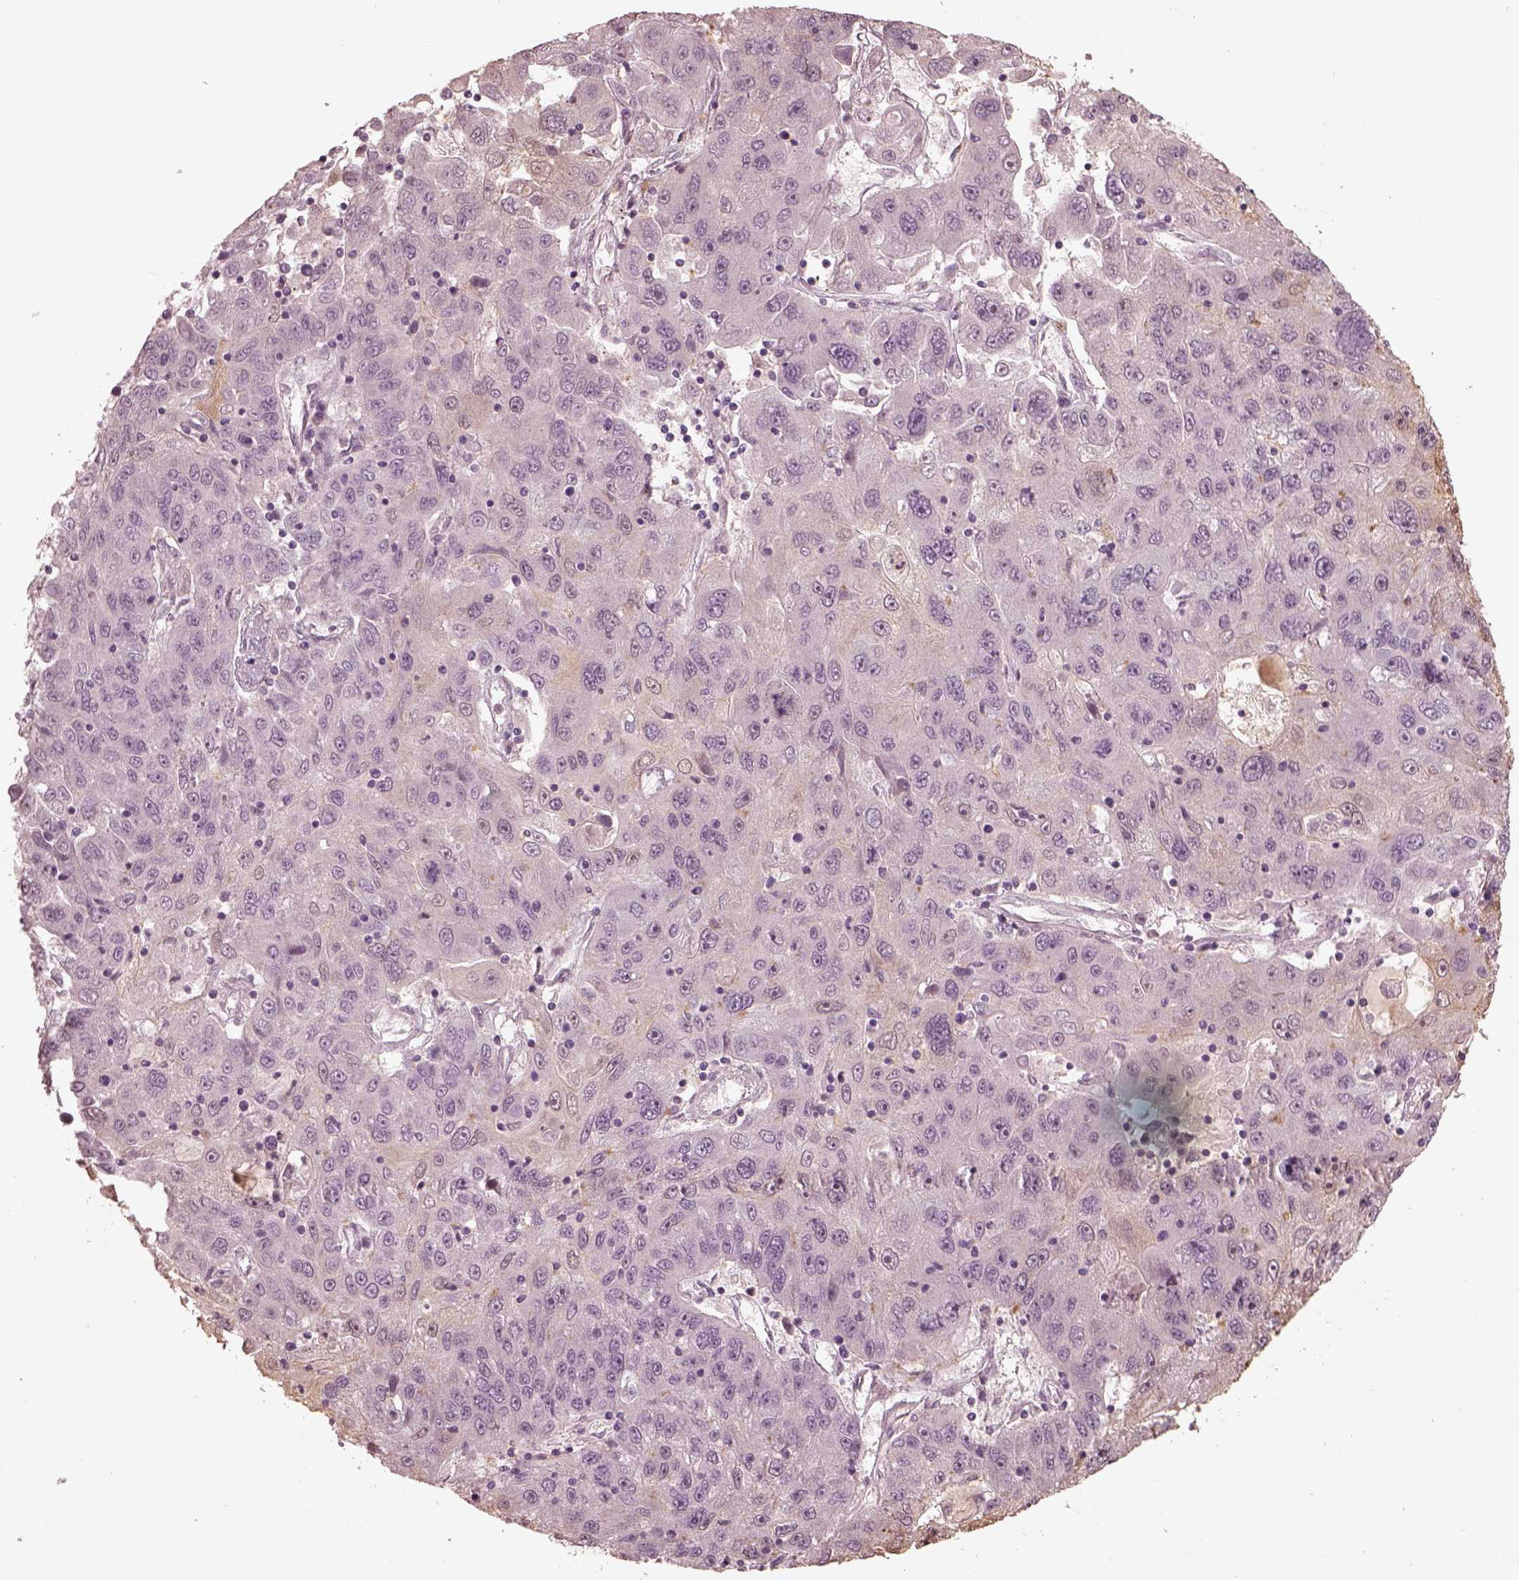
{"staining": {"intensity": "negative", "quantity": "none", "location": "none"}, "tissue": "stomach cancer", "cell_type": "Tumor cells", "image_type": "cancer", "snomed": [{"axis": "morphology", "description": "Adenocarcinoma, NOS"}, {"axis": "topography", "description": "Stomach"}], "caption": "IHC histopathology image of adenocarcinoma (stomach) stained for a protein (brown), which shows no expression in tumor cells.", "gene": "OPTC", "patient": {"sex": "male", "age": 56}}